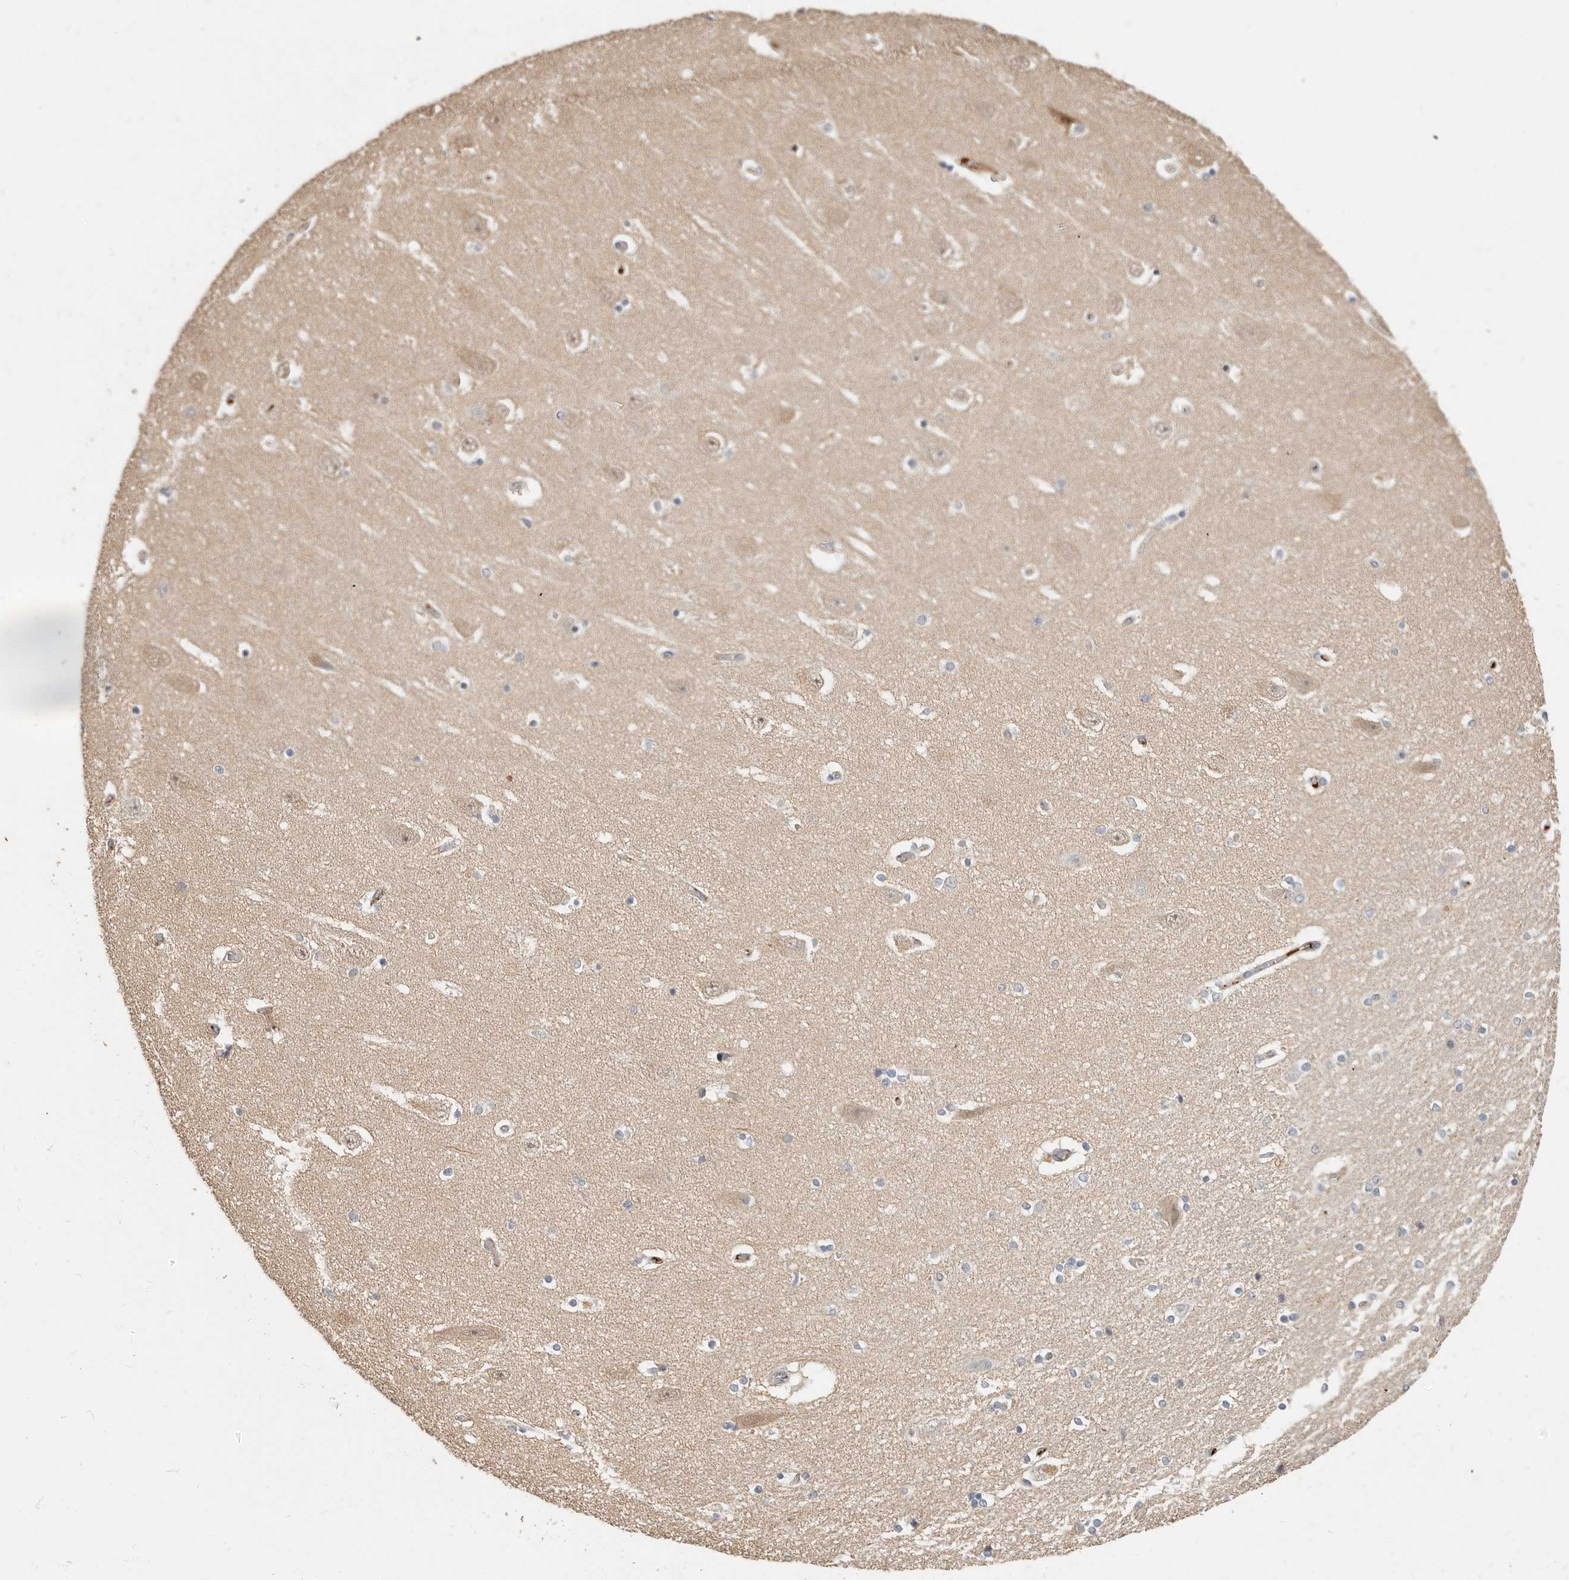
{"staining": {"intensity": "negative", "quantity": "none", "location": "none"}, "tissue": "hippocampus", "cell_type": "Glial cells", "image_type": "normal", "snomed": [{"axis": "morphology", "description": "Normal tissue, NOS"}, {"axis": "topography", "description": "Hippocampus"}], "caption": "Benign hippocampus was stained to show a protein in brown. There is no significant staining in glial cells. The staining is performed using DAB brown chromogen with nuclei counter-stained in using hematoxylin.", "gene": "MTFR2", "patient": {"sex": "female", "age": 54}}